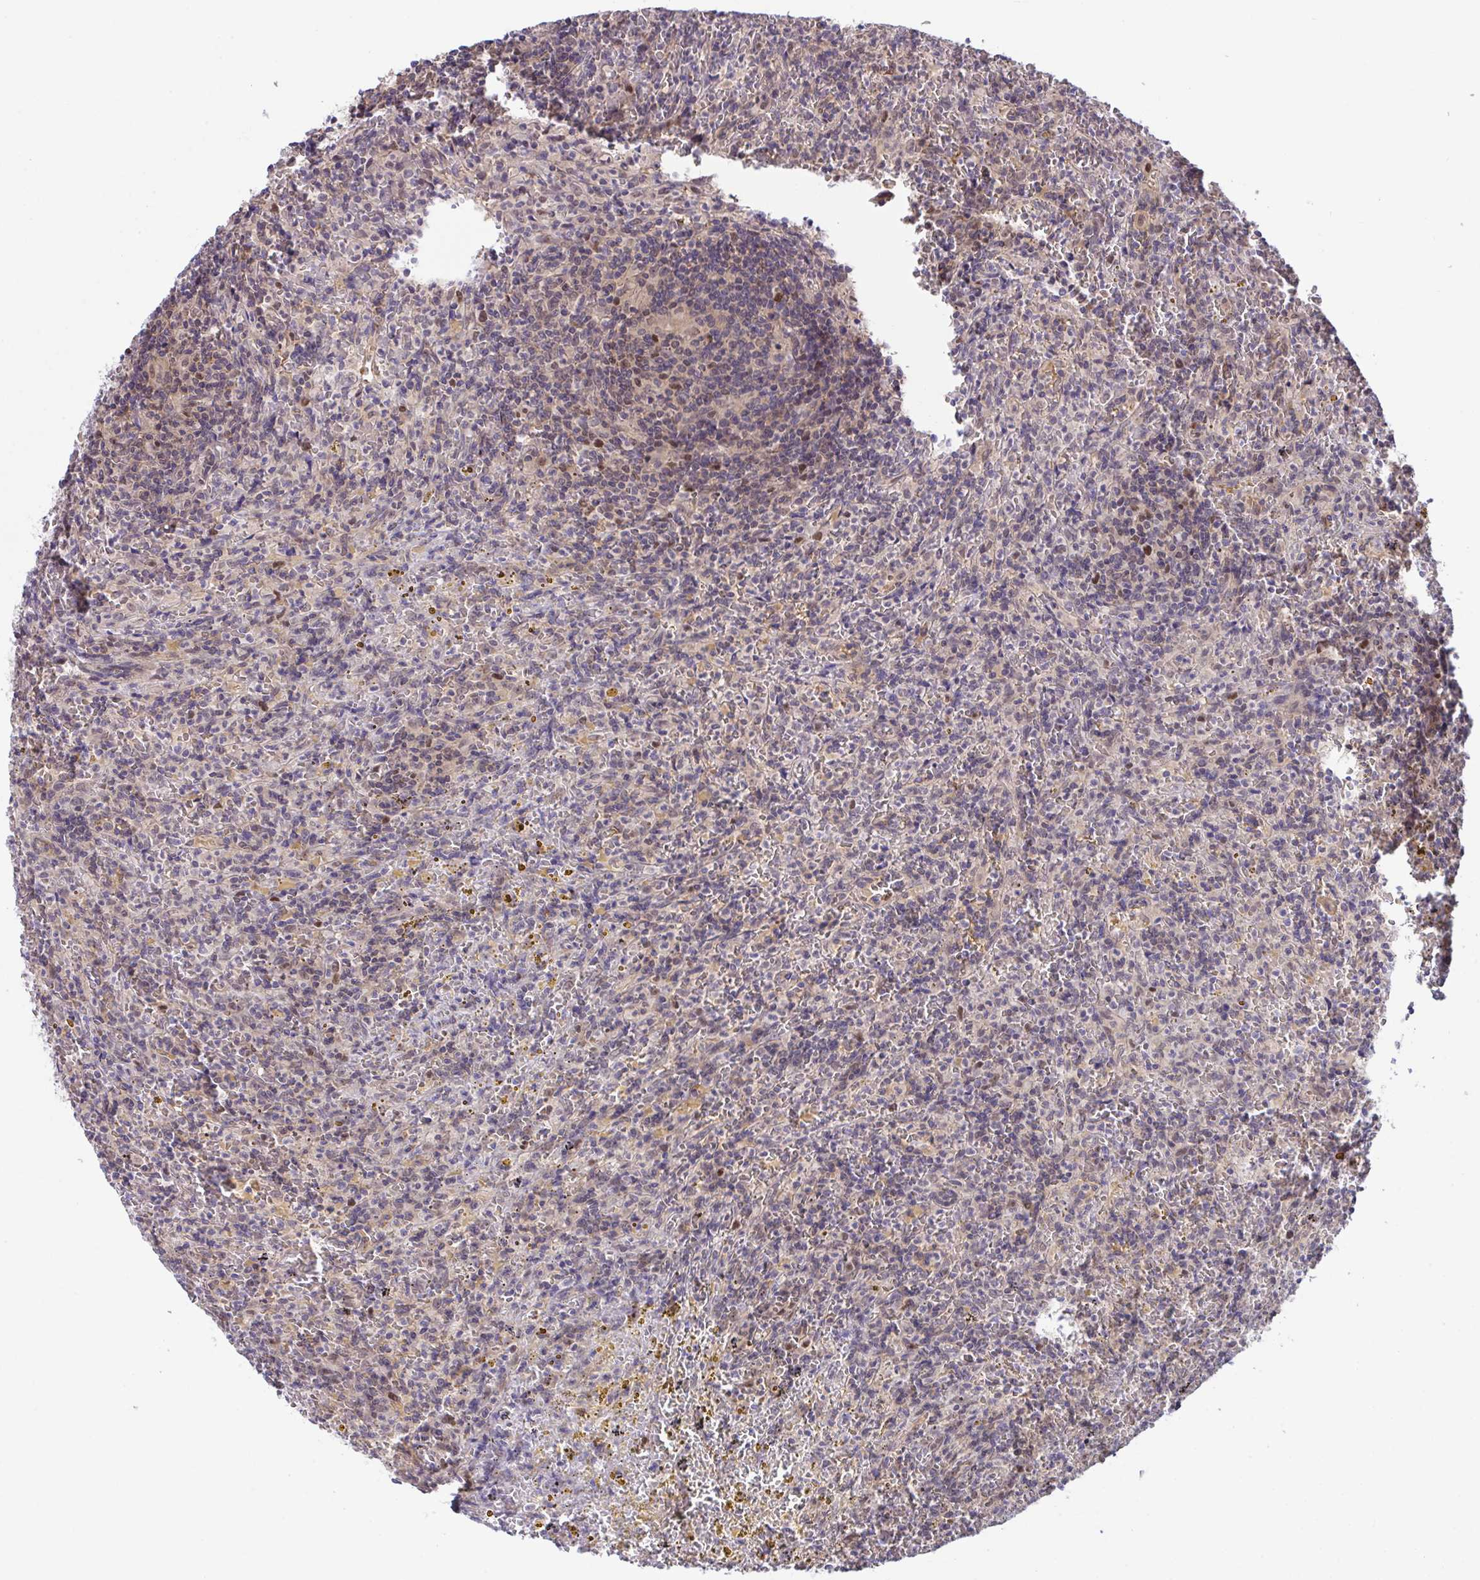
{"staining": {"intensity": "negative", "quantity": "none", "location": "none"}, "tissue": "lymphoma", "cell_type": "Tumor cells", "image_type": "cancer", "snomed": [{"axis": "morphology", "description": "Malignant lymphoma, non-Hodgkin's type, Low grade"}, {"axis": "topography", "description": "Spleen"}], "caption": "An immunohistochemistry histopathology image of low-grade malignant lymphoma, non-Hodgkin's type is shown. There is no staining in tumor cells of low-grade malignant lymphoma, non-Hodgkin's type.", "gene": "ZNF444", "patient": {"sex": "female", "age": 70}}